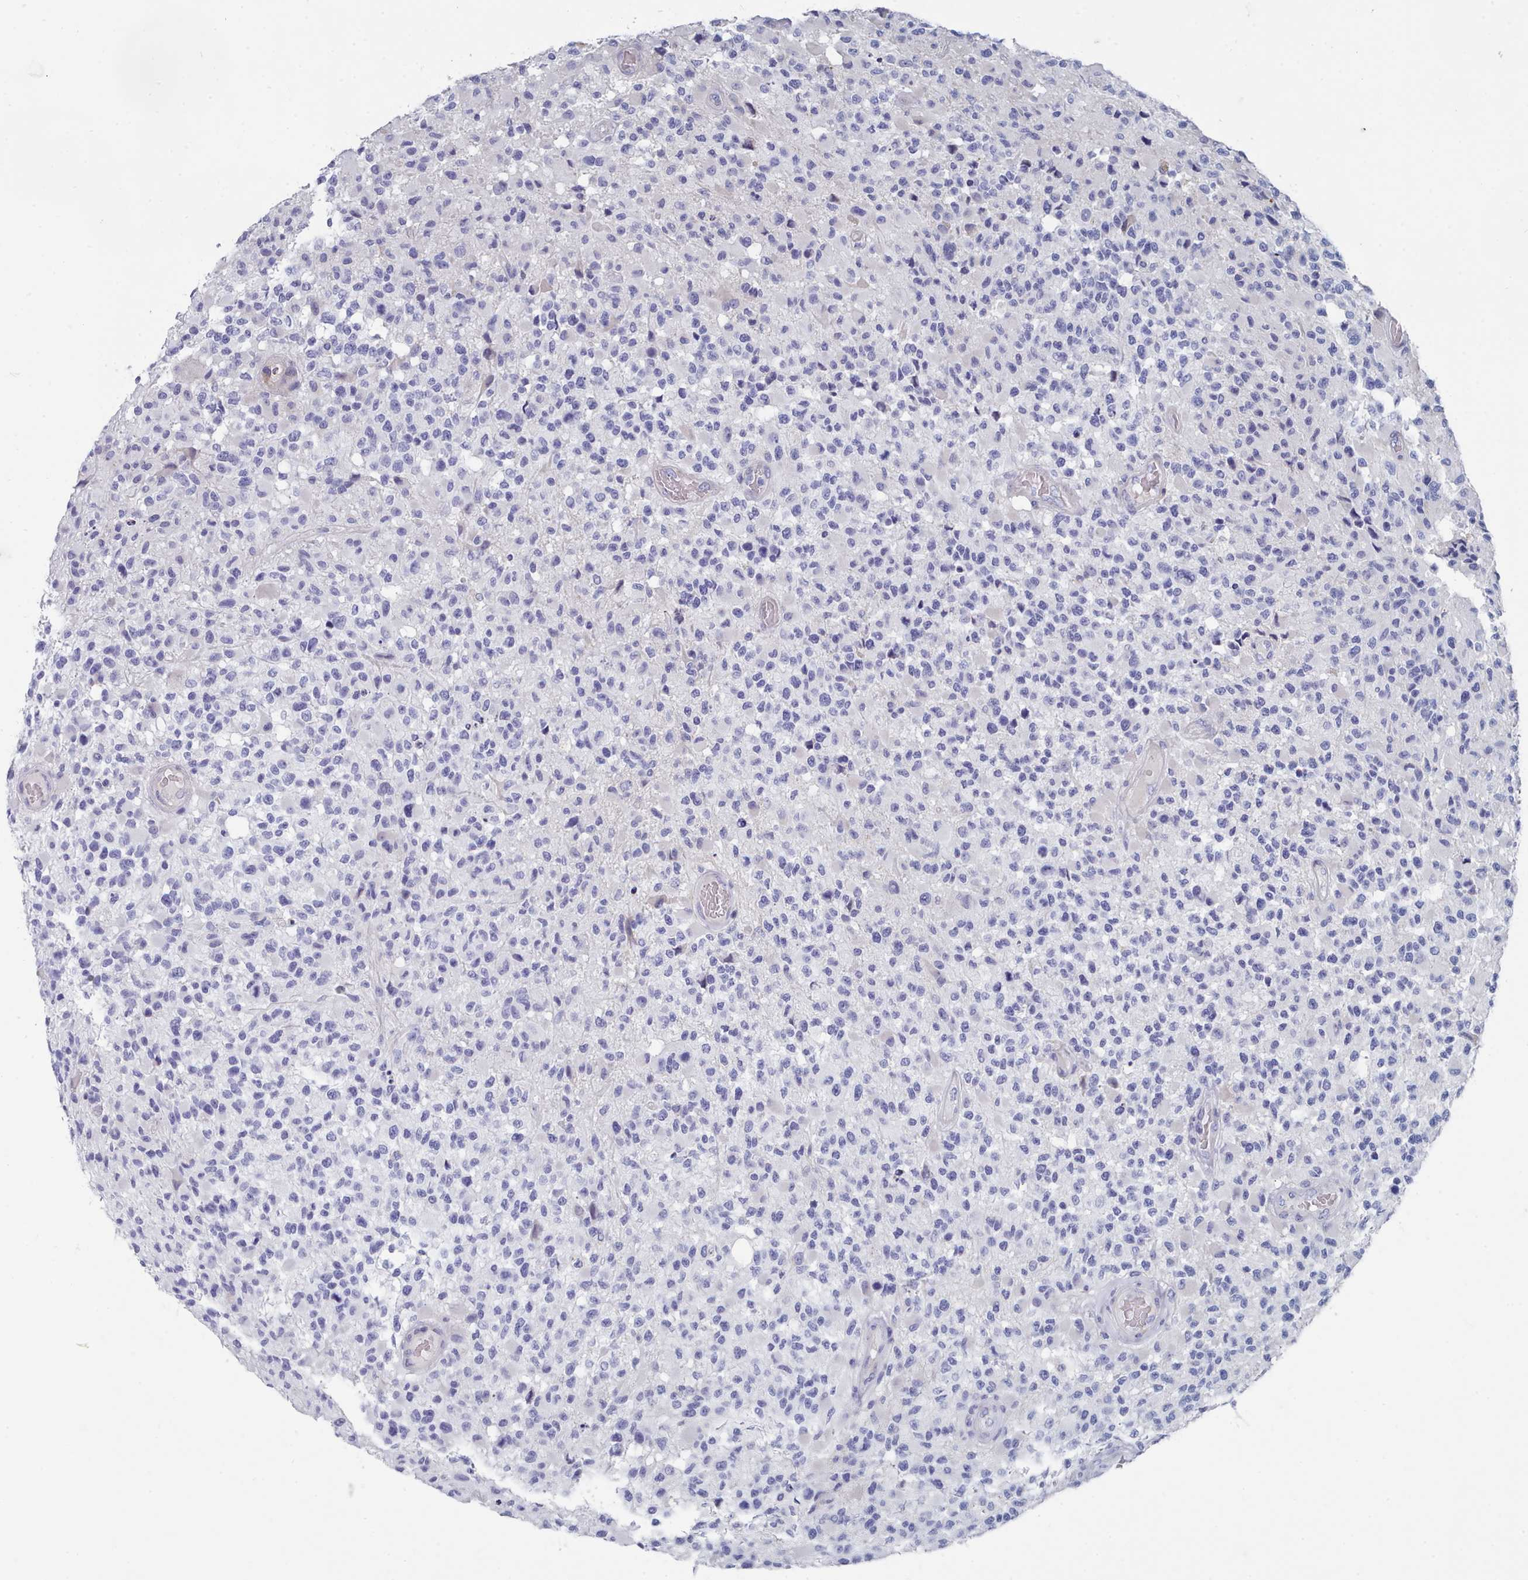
{"staining": {"intensity": "negative", "quantity": "none", "location": "none"}, "tissue": "glioma", "cell_type": "Tumor cells", "image_type": "cancer", "snomed": [{"axis": "morphology", "description": "Glioma, malignant, High grade"}, {"axis": "morphology", "description": "Glioblastoma, NOS"}, {"axis": "topography", "description": "Brain"}], "caption": "Tumor cells are negative for brown protein staining in glioblastoma.", "gene": "PDE4C", "patient": {"sex": "male", "age": 60}}